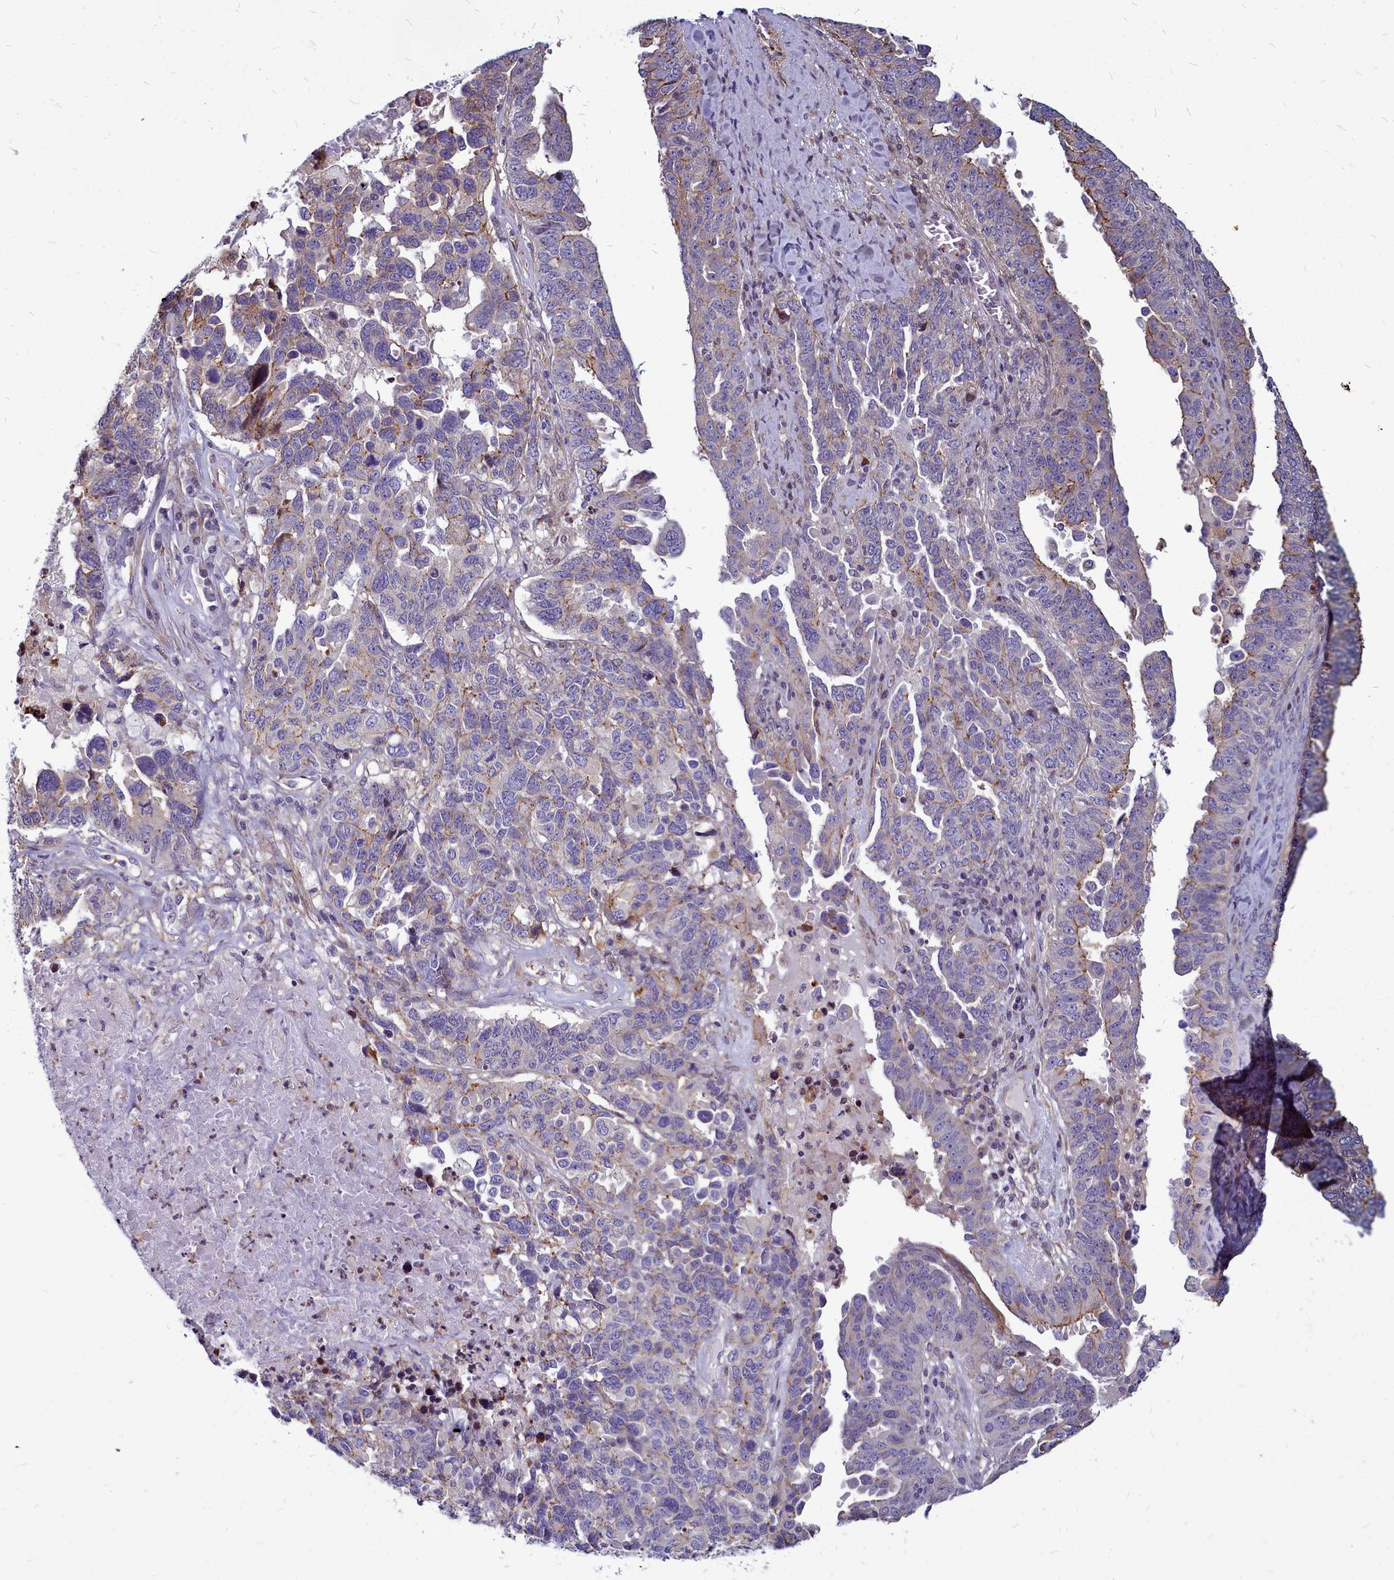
{"staining": {"intensity": "negative", "quantity": "none", "location": "none"}, "tissue": "ovarian cancer", "cell_type": "Tumor cells", "image_type": "cancer", "snomed": [{"axis": "morphology", "description": "Carcinoma, endometroid"}, {"axis": "topography", "description": "Ovary"}], "caption": "There is no significant positivity in tumor cells of ovarian endometroid carcinoma.", "gene": "TTC5", "patient": {"sex": "female", "age": 62}}